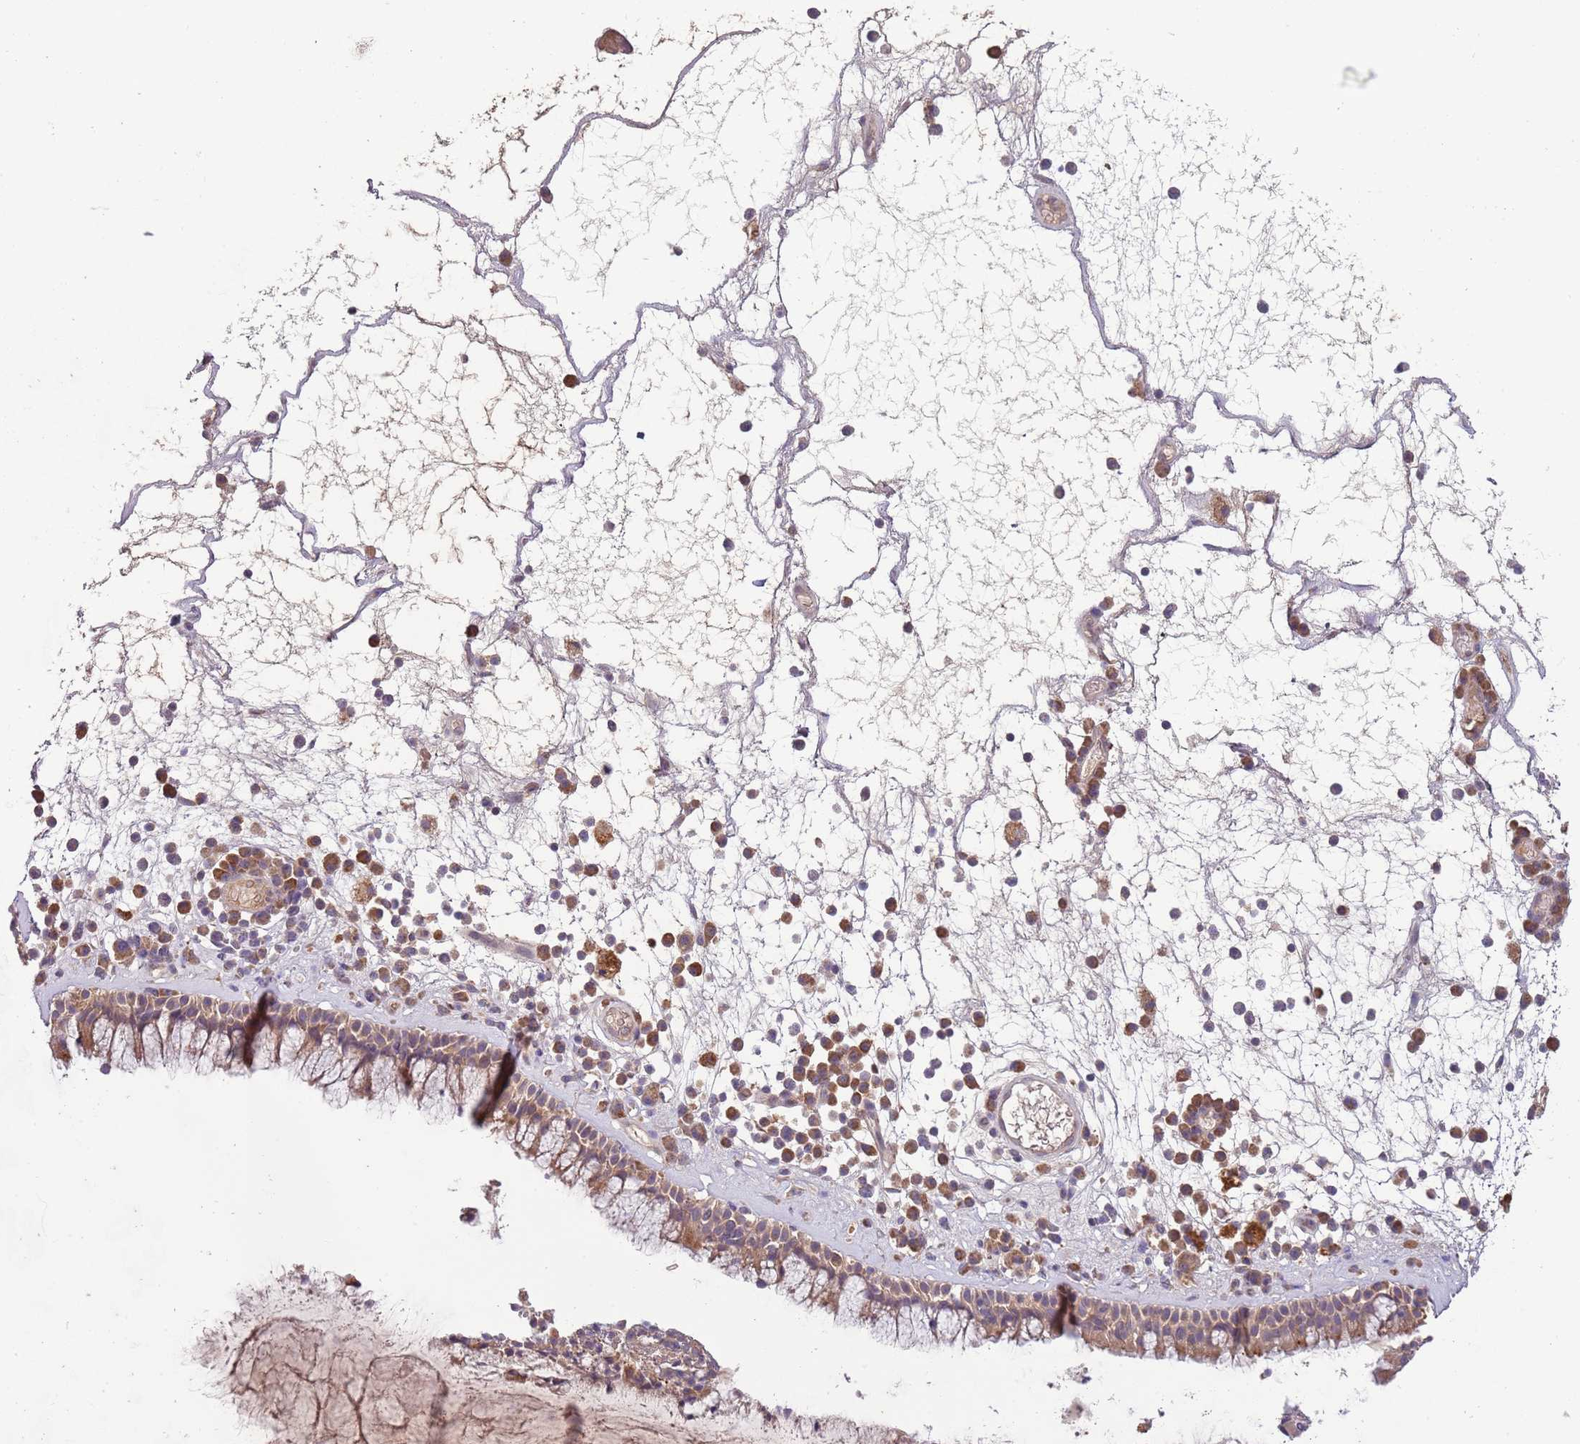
{"staining": {"intensity": "moderate", "quantity": ">75%", "location": "cytoplasmic/membranous"}, "tissue": "nasopharynx", "cell_type": "Respiratory epithelial cells", "image_type": "normal", "snomed": [{"axis": "morphology", "description": "Normal tissue, NOS"}, {"axis": "morphology", "description": "Inflammation, NOS"}, {"axis": "topography", "description": "Nasopharynx"}], "caption": "Immunohistochemical staining of unremarkable nasopharynx reveals moderate cytoplasmic/membranous protein expression in approximately >75% of respiratory epithelial cells.", "gene": "FECH", "patient": {"sex": "male", "age": 70}}